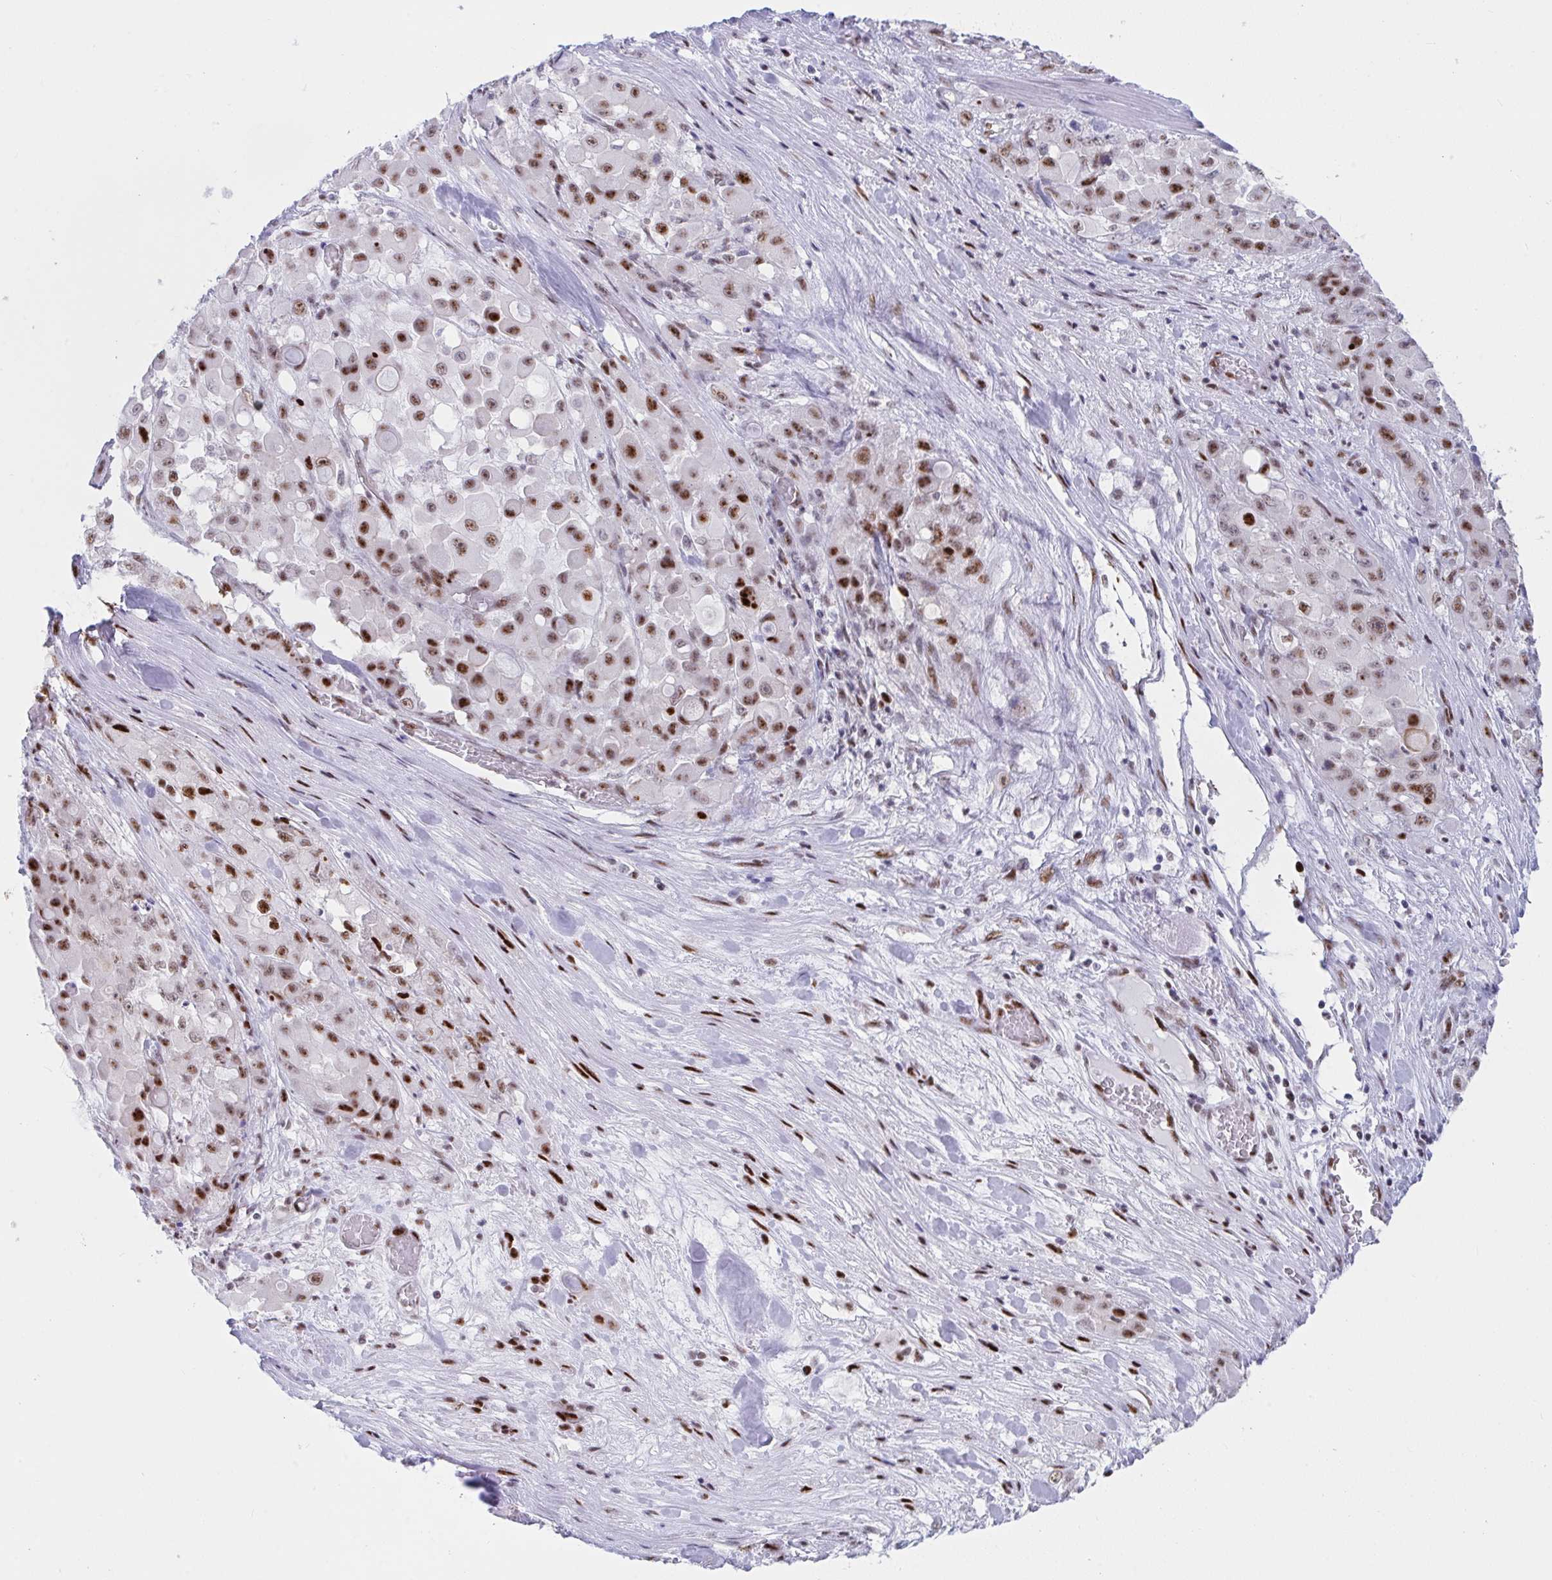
{"staining": {"intensity": "strong", "quantity": "25%-75%", "location": "nuclear"}, "tissue": "stomach cancer", "cell_type": "Tumor cells", "image_type": "cancer", "snomed": [{"axis": "morphology", "description": "Adenocarcinoma, NOS"}, {"axis": "topography", "description": "Stomach"}], "caption": "This is an image of IHC staining of stomach adenocarcinoma, which shows strong staining in the nuclear of tumor cells.", "gene": "IKZF2", "patient": {"sex": "female", "age": 76}}